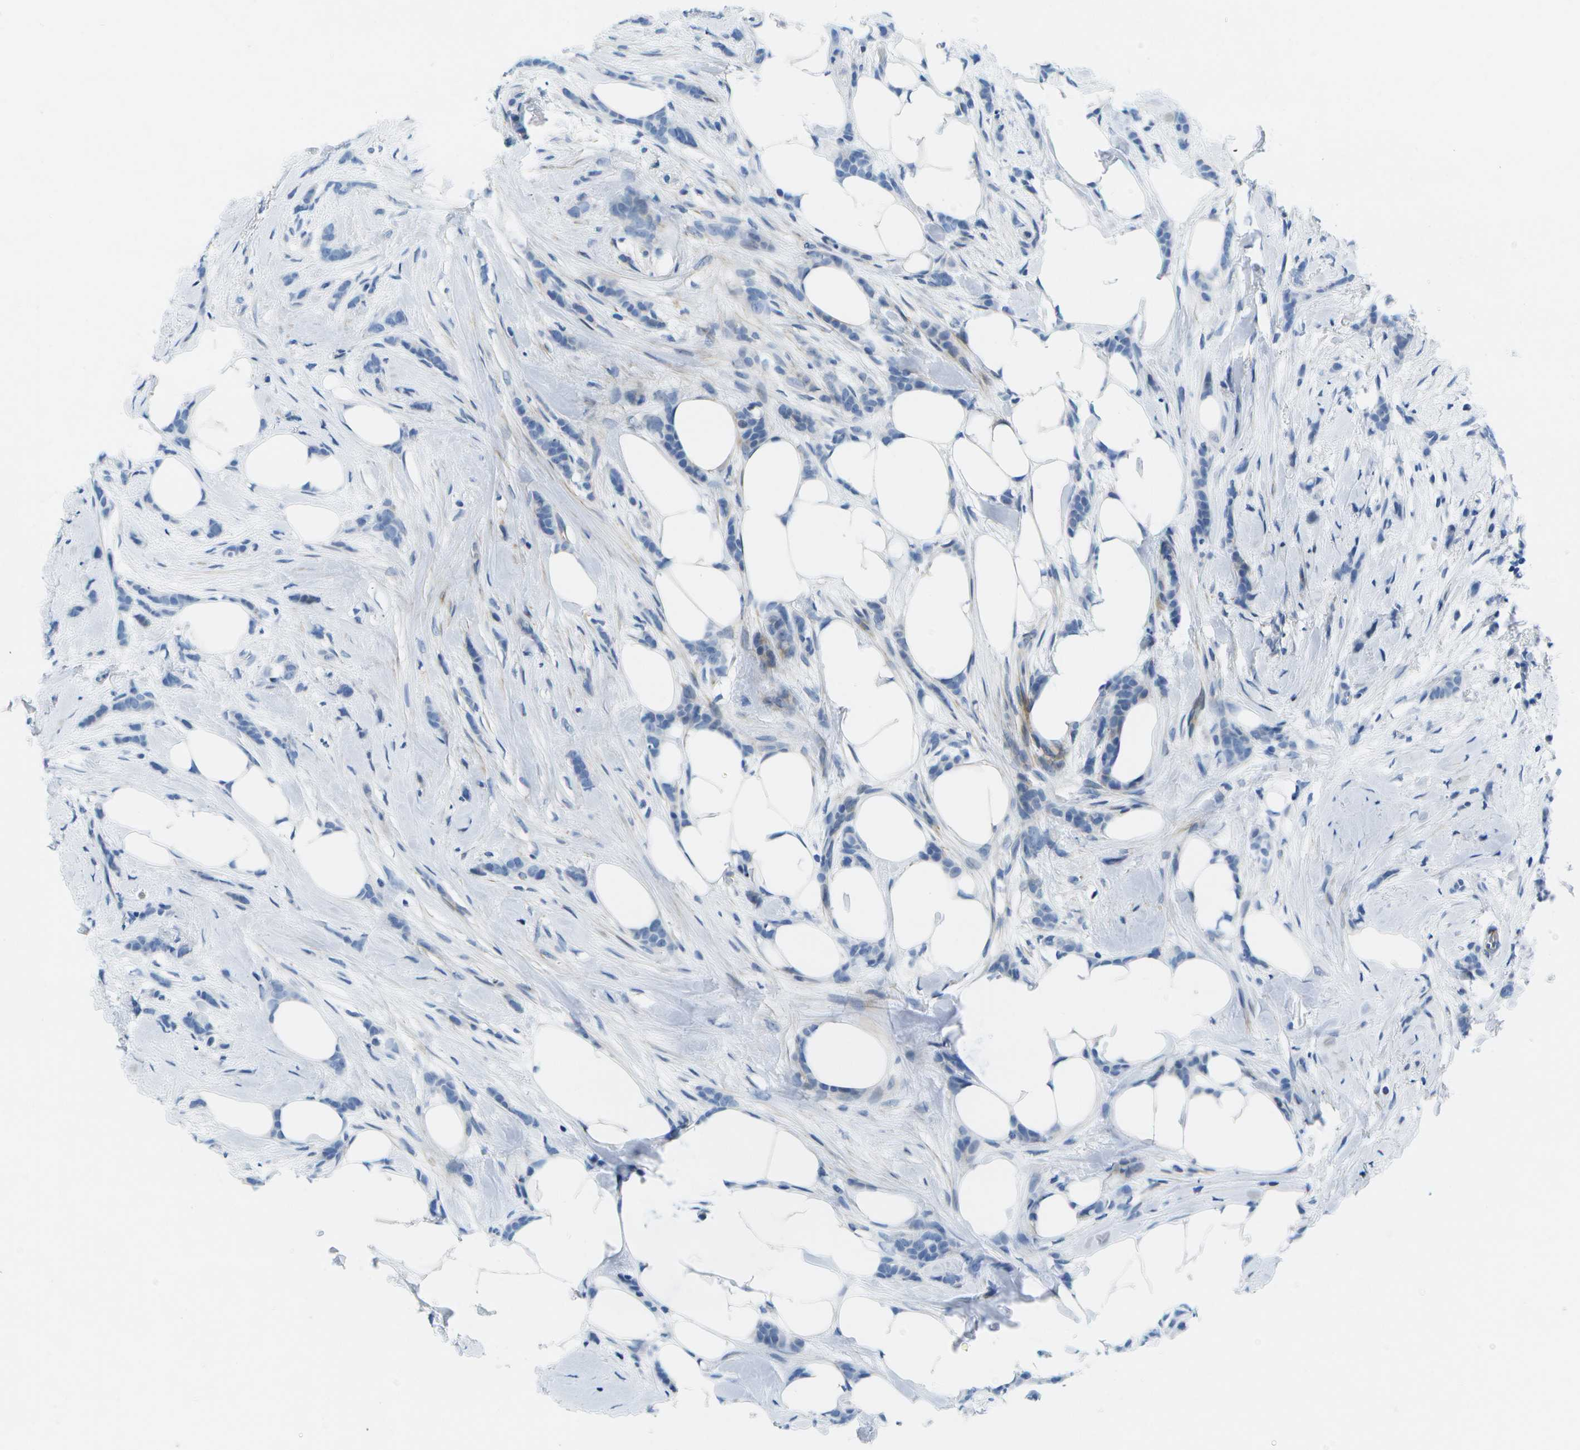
{"staining": {"intensity": "negative", "quantity": "none", "location": "none"}, "tissue": "breast cancer", "cell_type": "Tumor cells", "image_type": "cancer", "snomed": [{"axis": "morphology", "description": "Lobular carcinoma, in situ"}, {"axis": "morphology", "description": "Lobular carcinoma"}, {"axis": "topography", "description": "Breast"}], "caption": "Immunohistochemical staining of lobular carcinoma (breast) demonstrates no significant staining in tumor cells. (DAB immunohistochemistry (IHC) with hematoxylin counter stain).", "gene": "ADGRG6", "patient": {"sex": "female", "age": 41}}